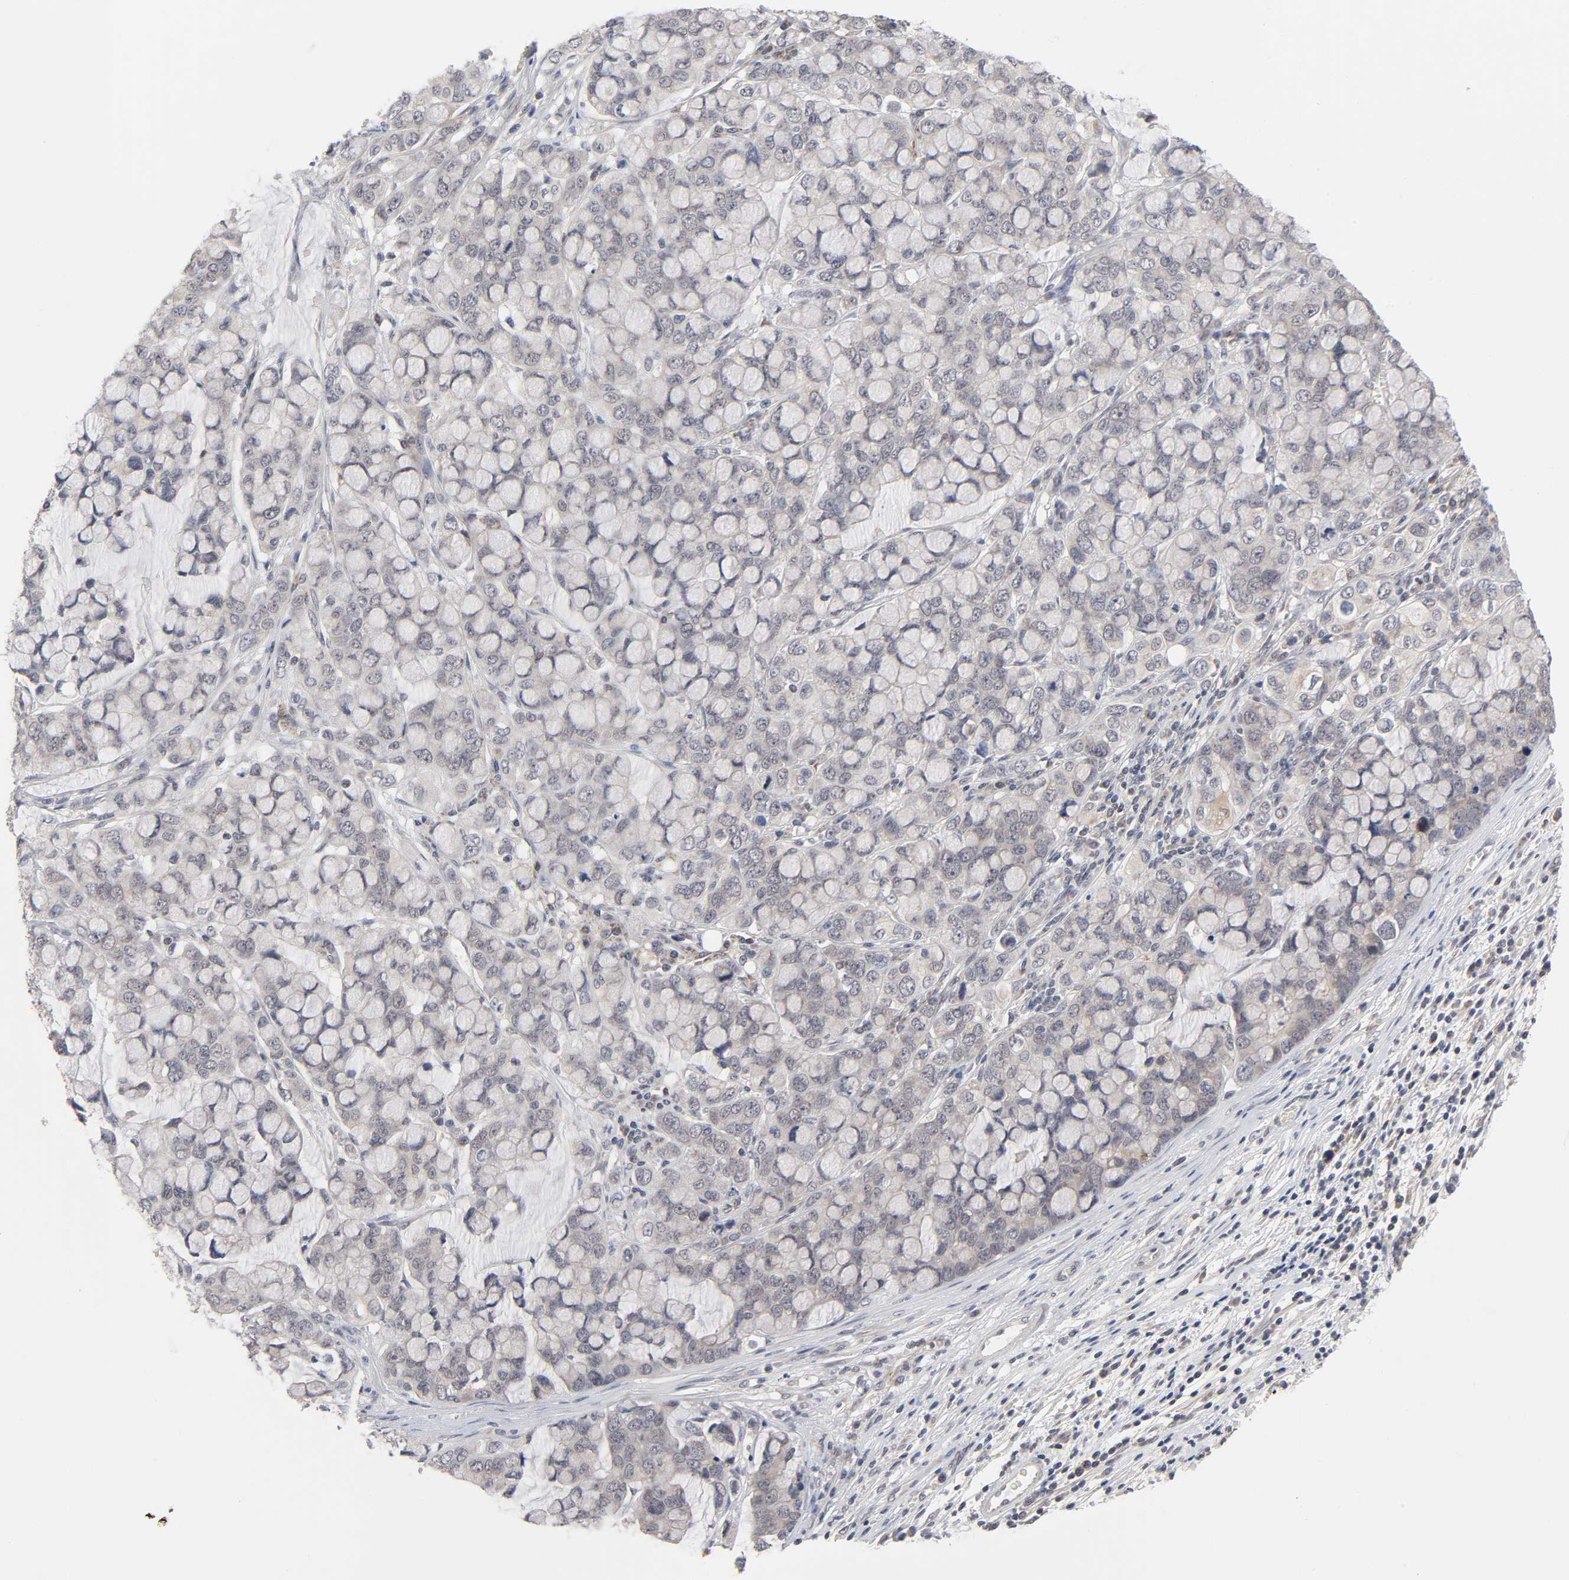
{"staining": {"intensity": "weak", "quantity": ">75%", "location": "cytoplasmic/membranous"}, "tissue": "stomach cancer", "cell_type": "Tumor cells", "image_type": "cancer", "snomed": [{"axis": "morphology", "description": "Adenocarcinoma, NOS"}, {"axis": "topography", "description": "Stomach, lower"}], "caption": "High-power microscopy captured an immunohistochemistry (IHC) image of adenocarcinoma (stomach), revealing weak cytoplasmic/membranous staining in approximately >75% of tumor cells. The staining was performed using DAB (3,3'-diaminobenzidine) to visualize the protein expression in brown, while the nuclei were stained in blue with hematoxylin (Magnification: 20x).", "gene": "AUH", "patient": {"sex": "male", "age": 84}}